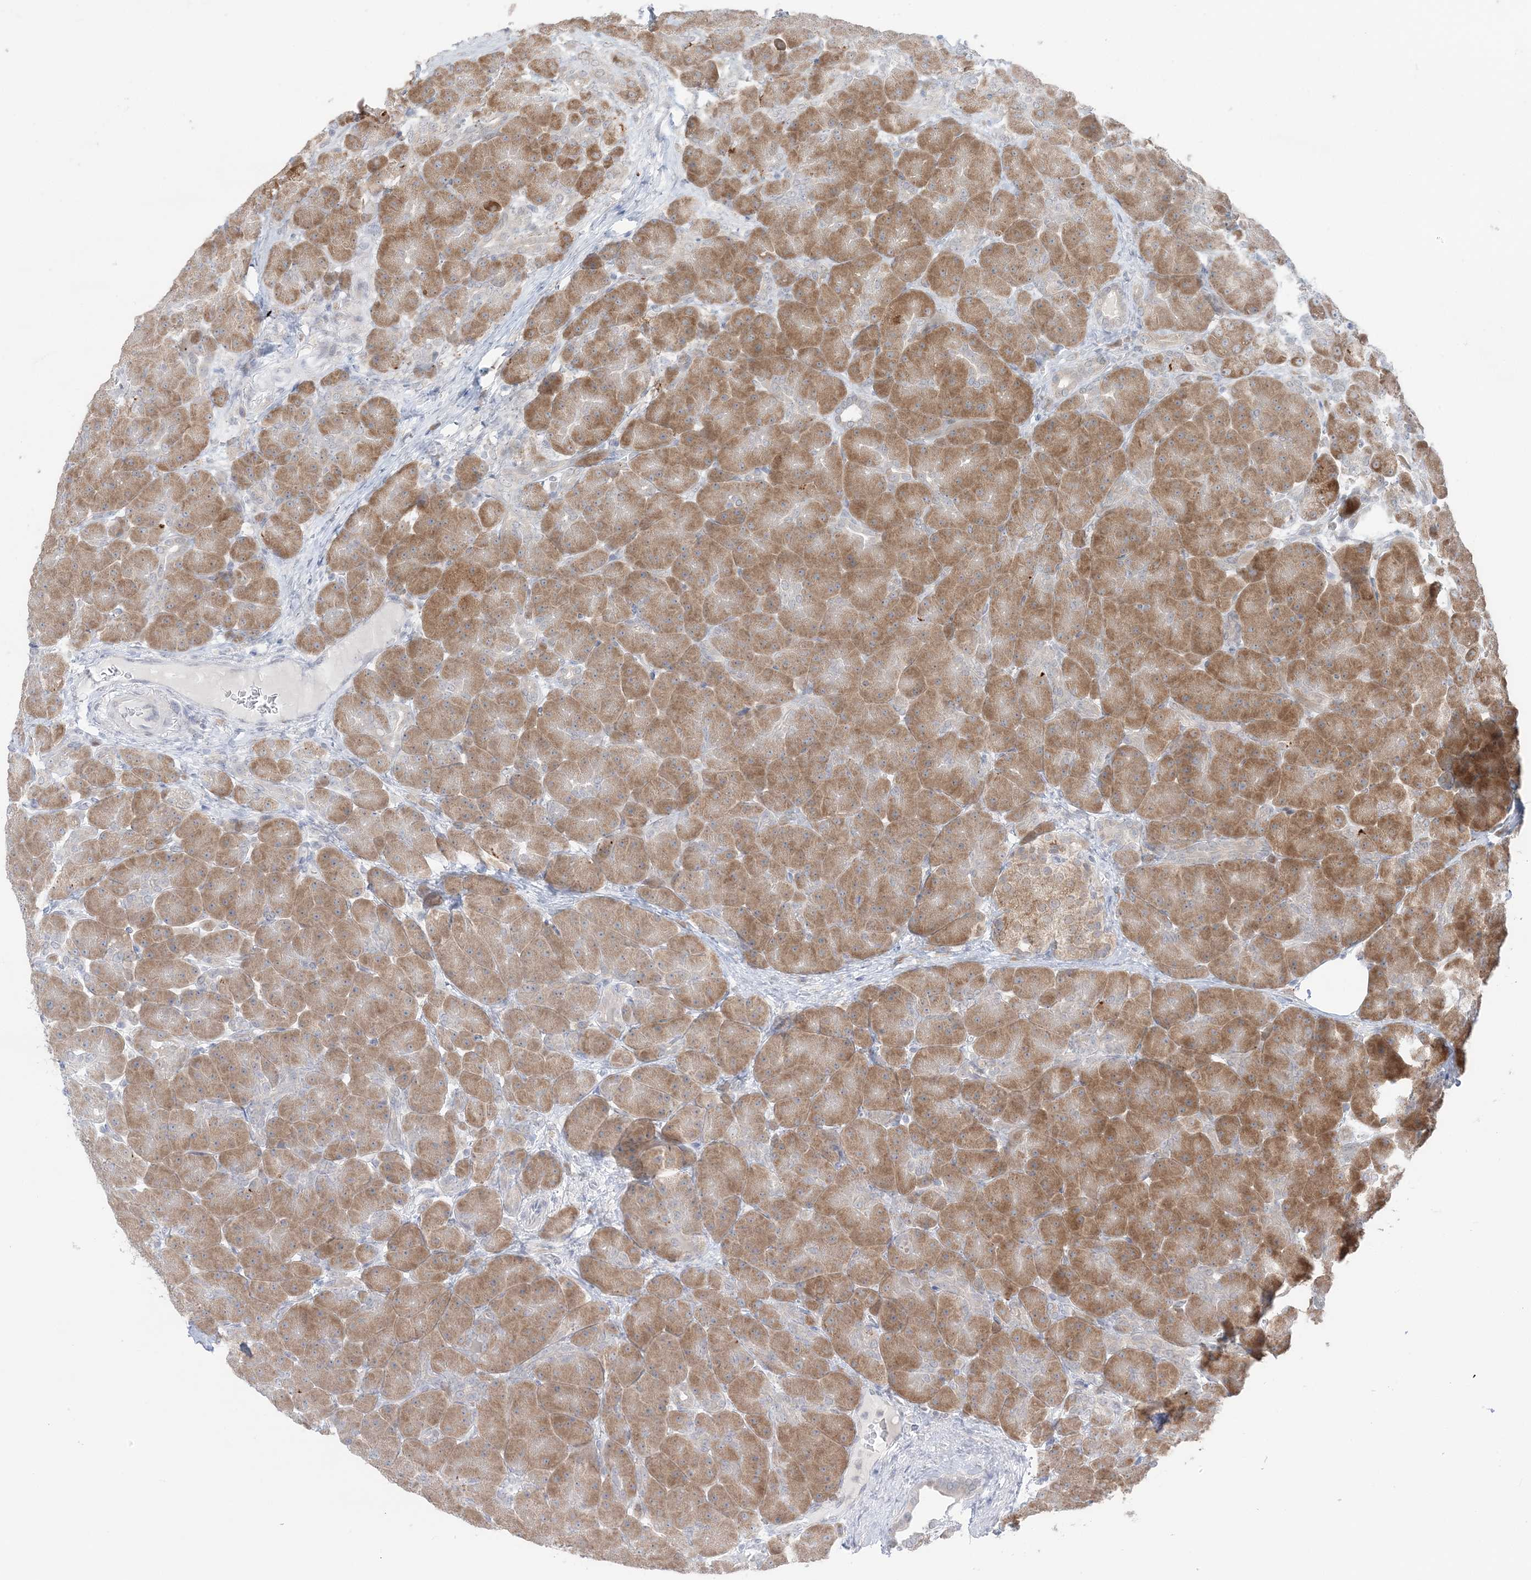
{"staining": {"intensity": "moderate", "quantity": ">75%", "location": "cytoplasmic/membranous"}, "tissue": "pancreas", "cell_type": "Exocrine glandular cells", "image_type": "normal", "snomed": [{"axis": "morphology", "description": "Normal tissue, NOS"}, {"axis": "topography", "description": "Pancreas"}], "caption": "Approximately >75% of exocrine glandular cells in benign human pancreas display moderate cytoplasmic/membranous protein positivity as visualized by brown immunohistochemical staining.", "gene": "TMED10", "patient": {"sex": "male", "age": 66}}